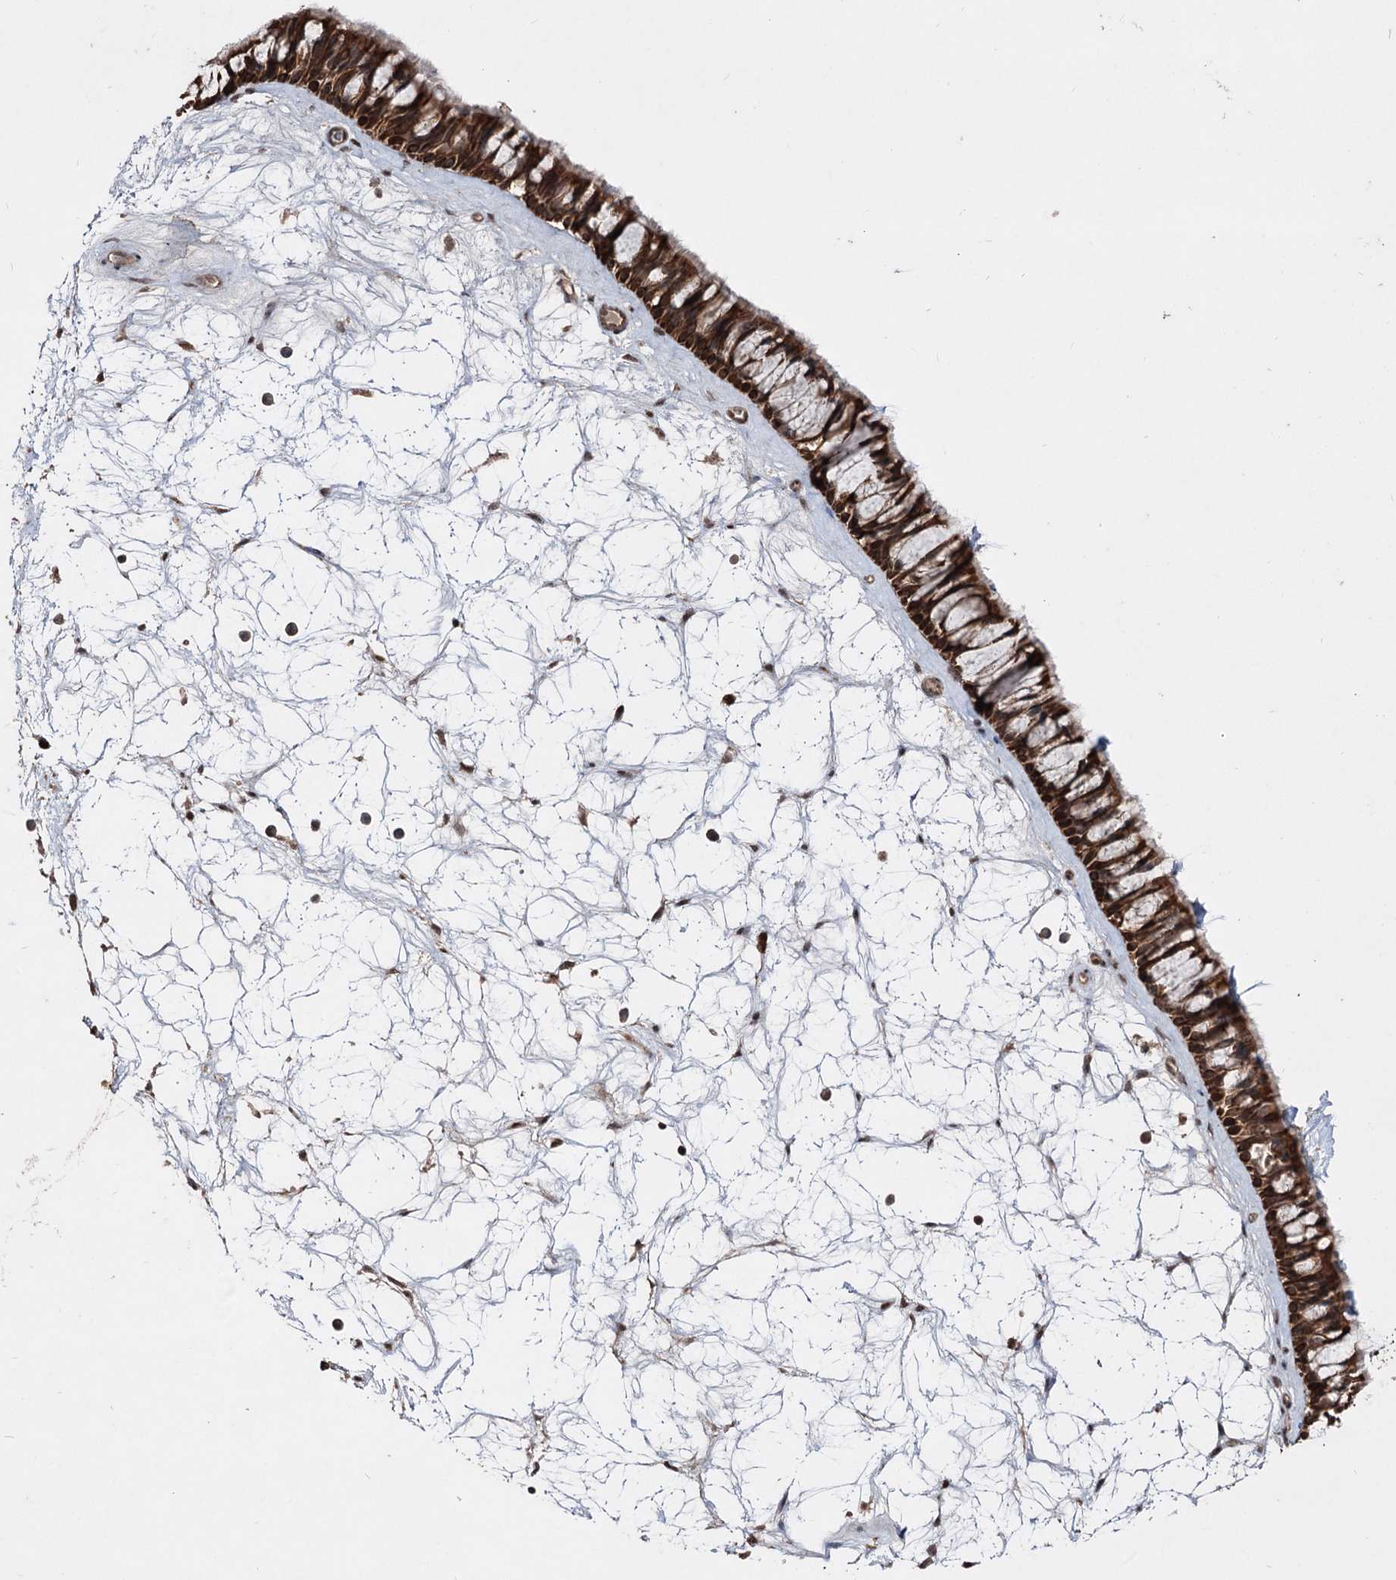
{"staining": {"intensity": "strong", "quantity": ">75%", "location": "cytoplasmic/membranous"}, "tissue": "nasopharynx", "cell_type": "Respiratory epithelial cells", "image_type": "normal", "snomed": [{"axis": "morphology", "description": "Normal tissue, NOS"}, {"axis": "topography", "description": "Nasopharynx"}], "caption": "High-magnification brightfield microscopy of benign nasopharynx stained with DAB (brown) and counterstained with hematoxylin (blue). respiratory epithelial cells exhibit strong cytoplasmic/membranous staining is appreciated in approximately>75% of cells.", "gene": "CPNE8", "patient": {"sex": "male", "age": 64}}